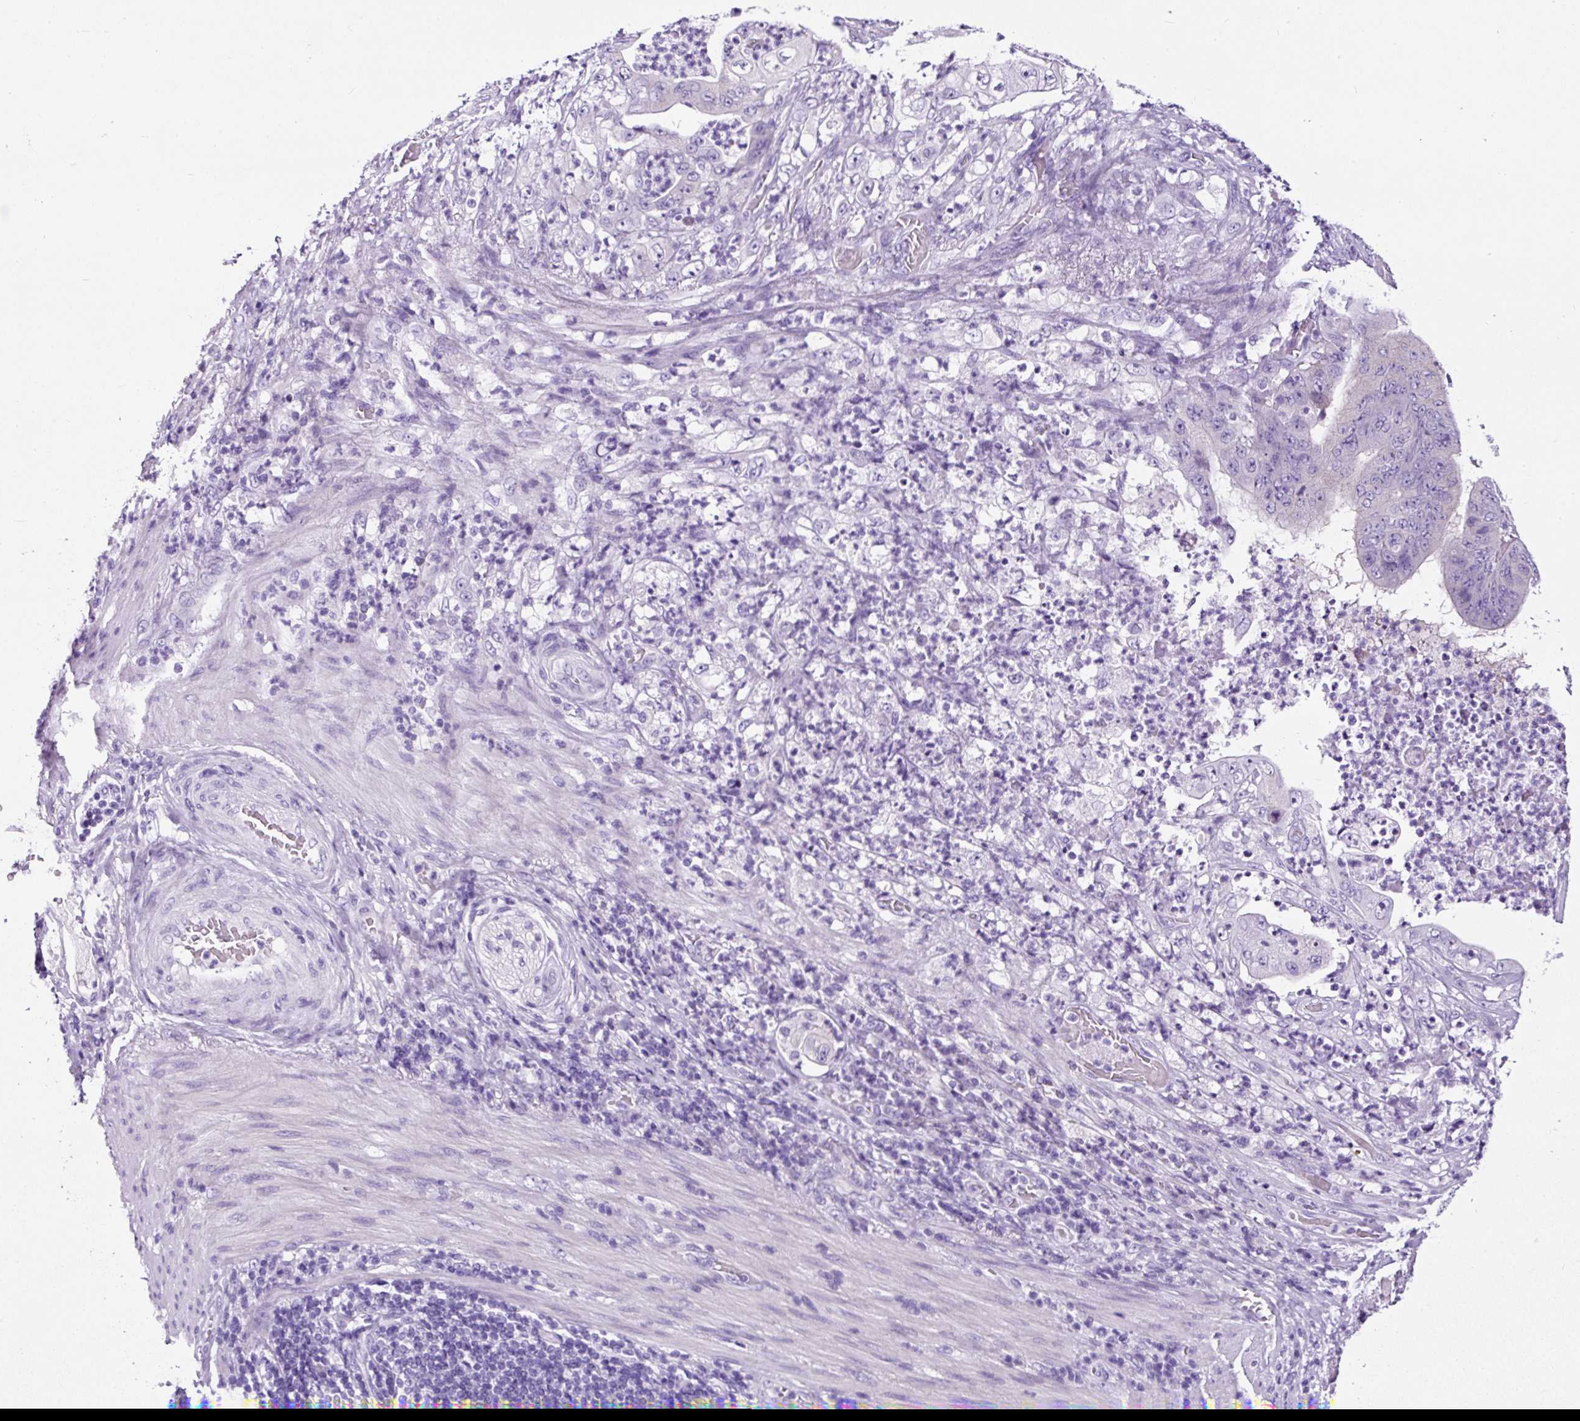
{"staining": {"intensity": "negative", "quantity": "none", "location": "none"}, "tissue": "stomach cancer", "cell_type": "Tumor cells", "image_type": "cancer", "snomed": [{"axis": "morphology", "description": "Adenocarcinoma, NOS"}, {"axis": "topography", "description": "Stomach"}], "caption": "Stomach cancer was stained to show a protein in brown. There is no significant expression in tumor cells. (DAB (3,3'-diaminobenzidine) immunohistochemistry (IHC) with hematoxylin counter stain).", "gene": "STOX2", "patient": {"sex": "female", "age": 73}}